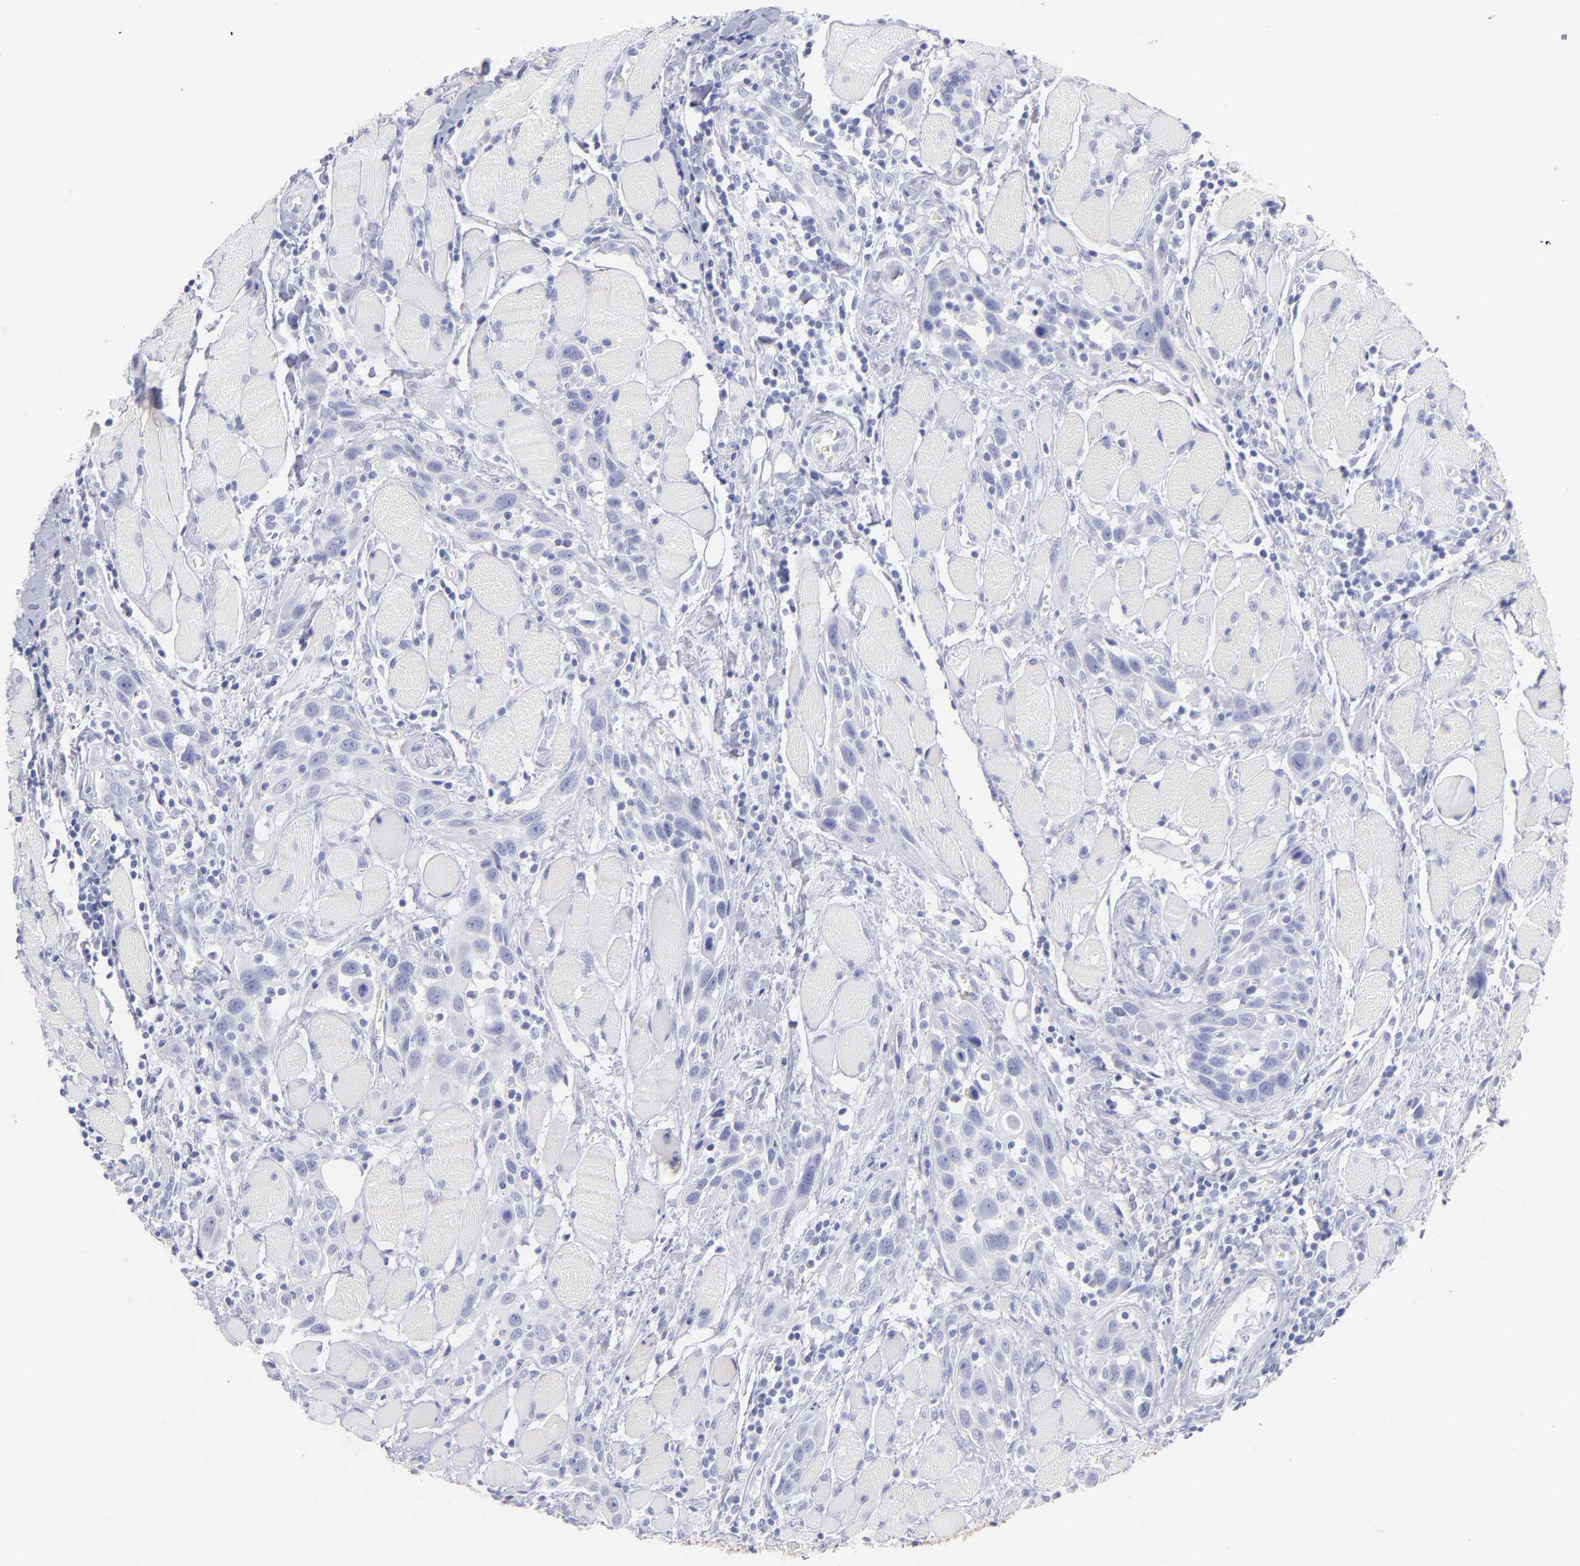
{"staining": {"intensity": "negative", "quantity": "none", "location": "none"}, "tissue": "head and neck cancer", "cell_type": "Tumor cells", "image_type": "cancer", "snomed": [{"axis": "morphology", "description": "Squamous cell carcinoma, NOS"}, {"axis": "topography", "description": "Oral tissue"}, {"axis": "topography", "description": "Head-Neck"}], "caption": "DAB (3,3'-diaminobenzidine) immunohistochemical staining of head and neck cancer (squamous cell carcinoma) demonstrates no significant expression in tumor cells. (Immunohistochemistry (ihc), brightfield microscopy, high magnification).", "gene": "SCGN", "patient": {"sex": "female", "age": 50}}